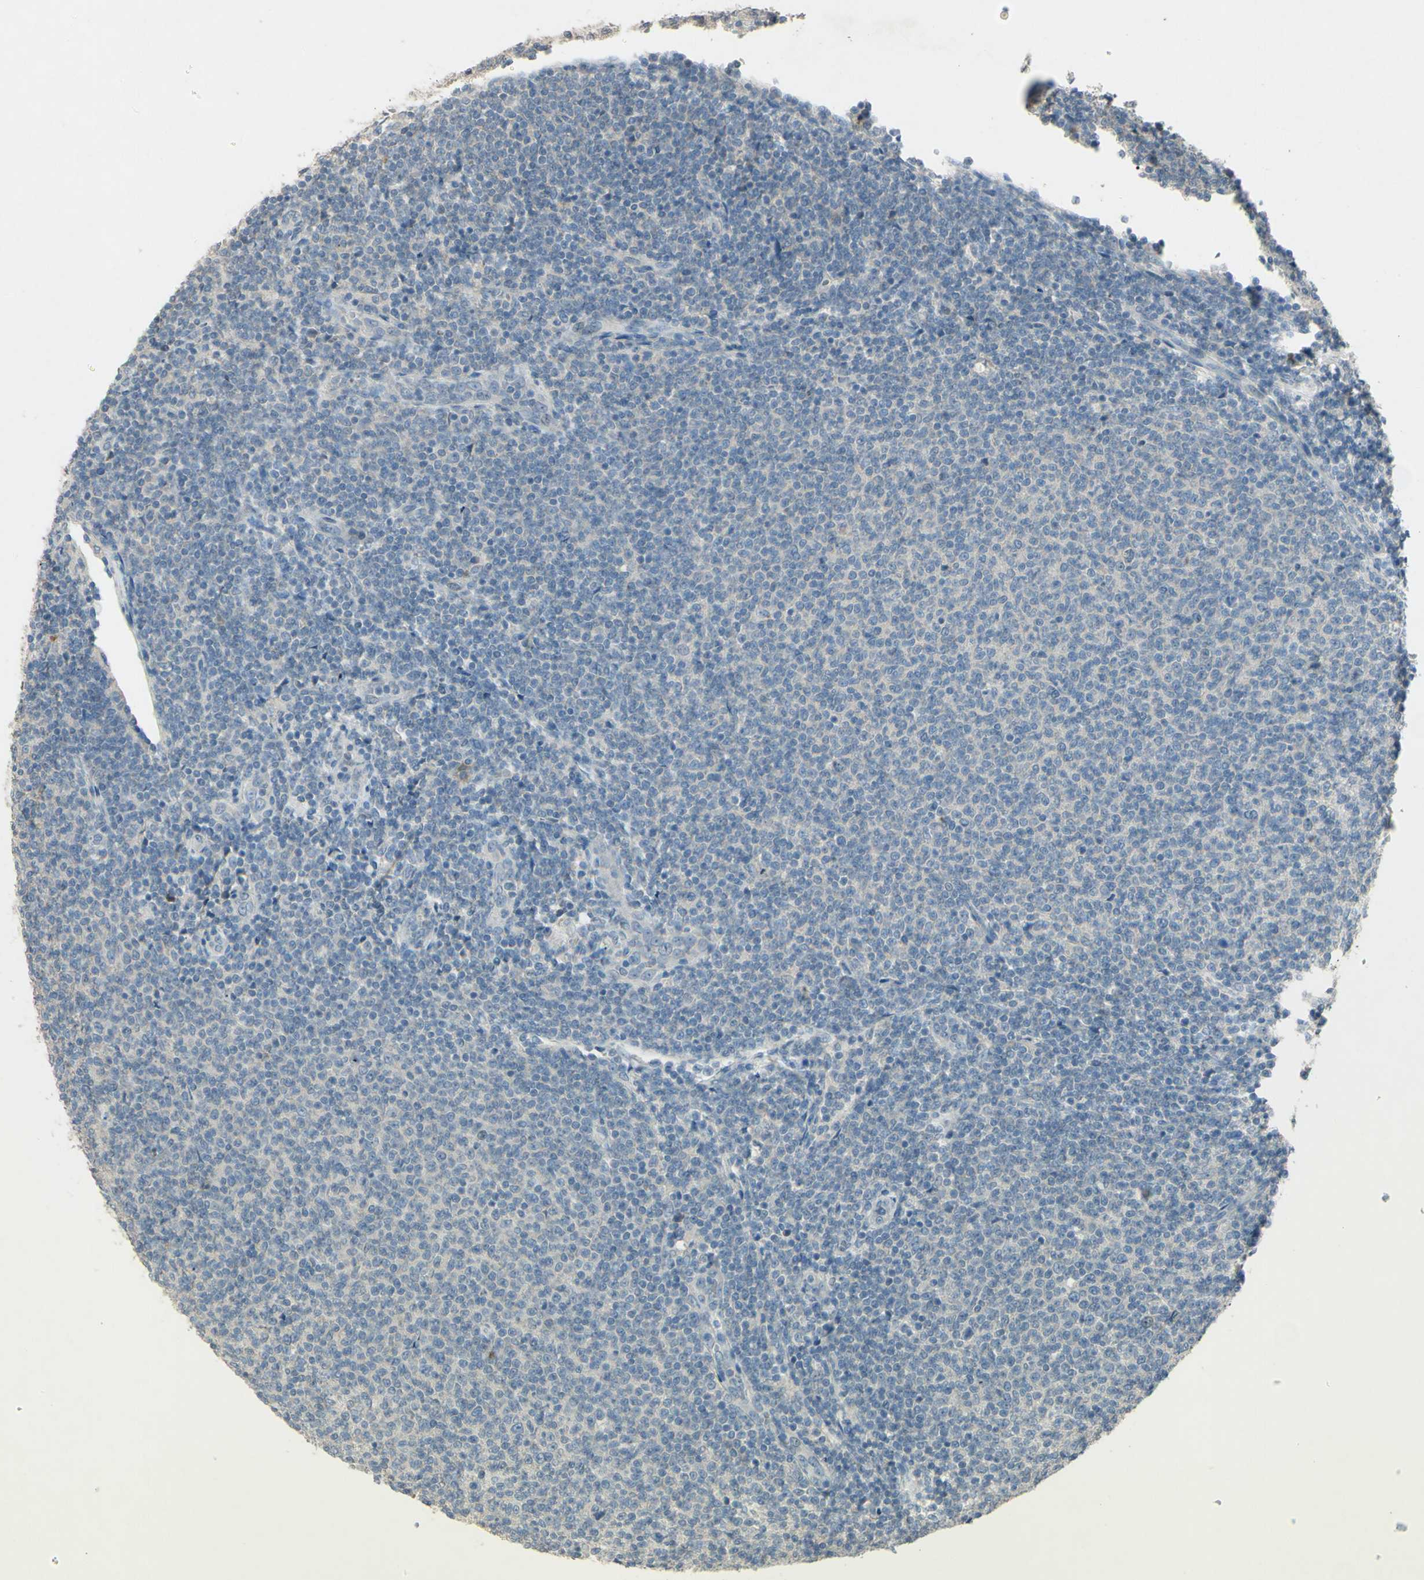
{"staining": {"intensity": "negative", "quantity": "none", "location": "none"}, "tissue": "lymphoma", "cell_type": "Tumor cells", "image_type": "cancer", "snomed": [{"axis": "morphology", "description": "Malignant lymphoma, non-Hodgkin's type, Low grade"}, {"axis": "topography", "description": "Lymph node"}], "caption": "Low-grade malignant lymphoma, non-Hodgkin's type was stained to show a protein in brown. There is no significant expression in tumor cells. Nuclei are stained in blue.", "gene": "TIMM21", "patient": {"sex": "male", "age": 66}}